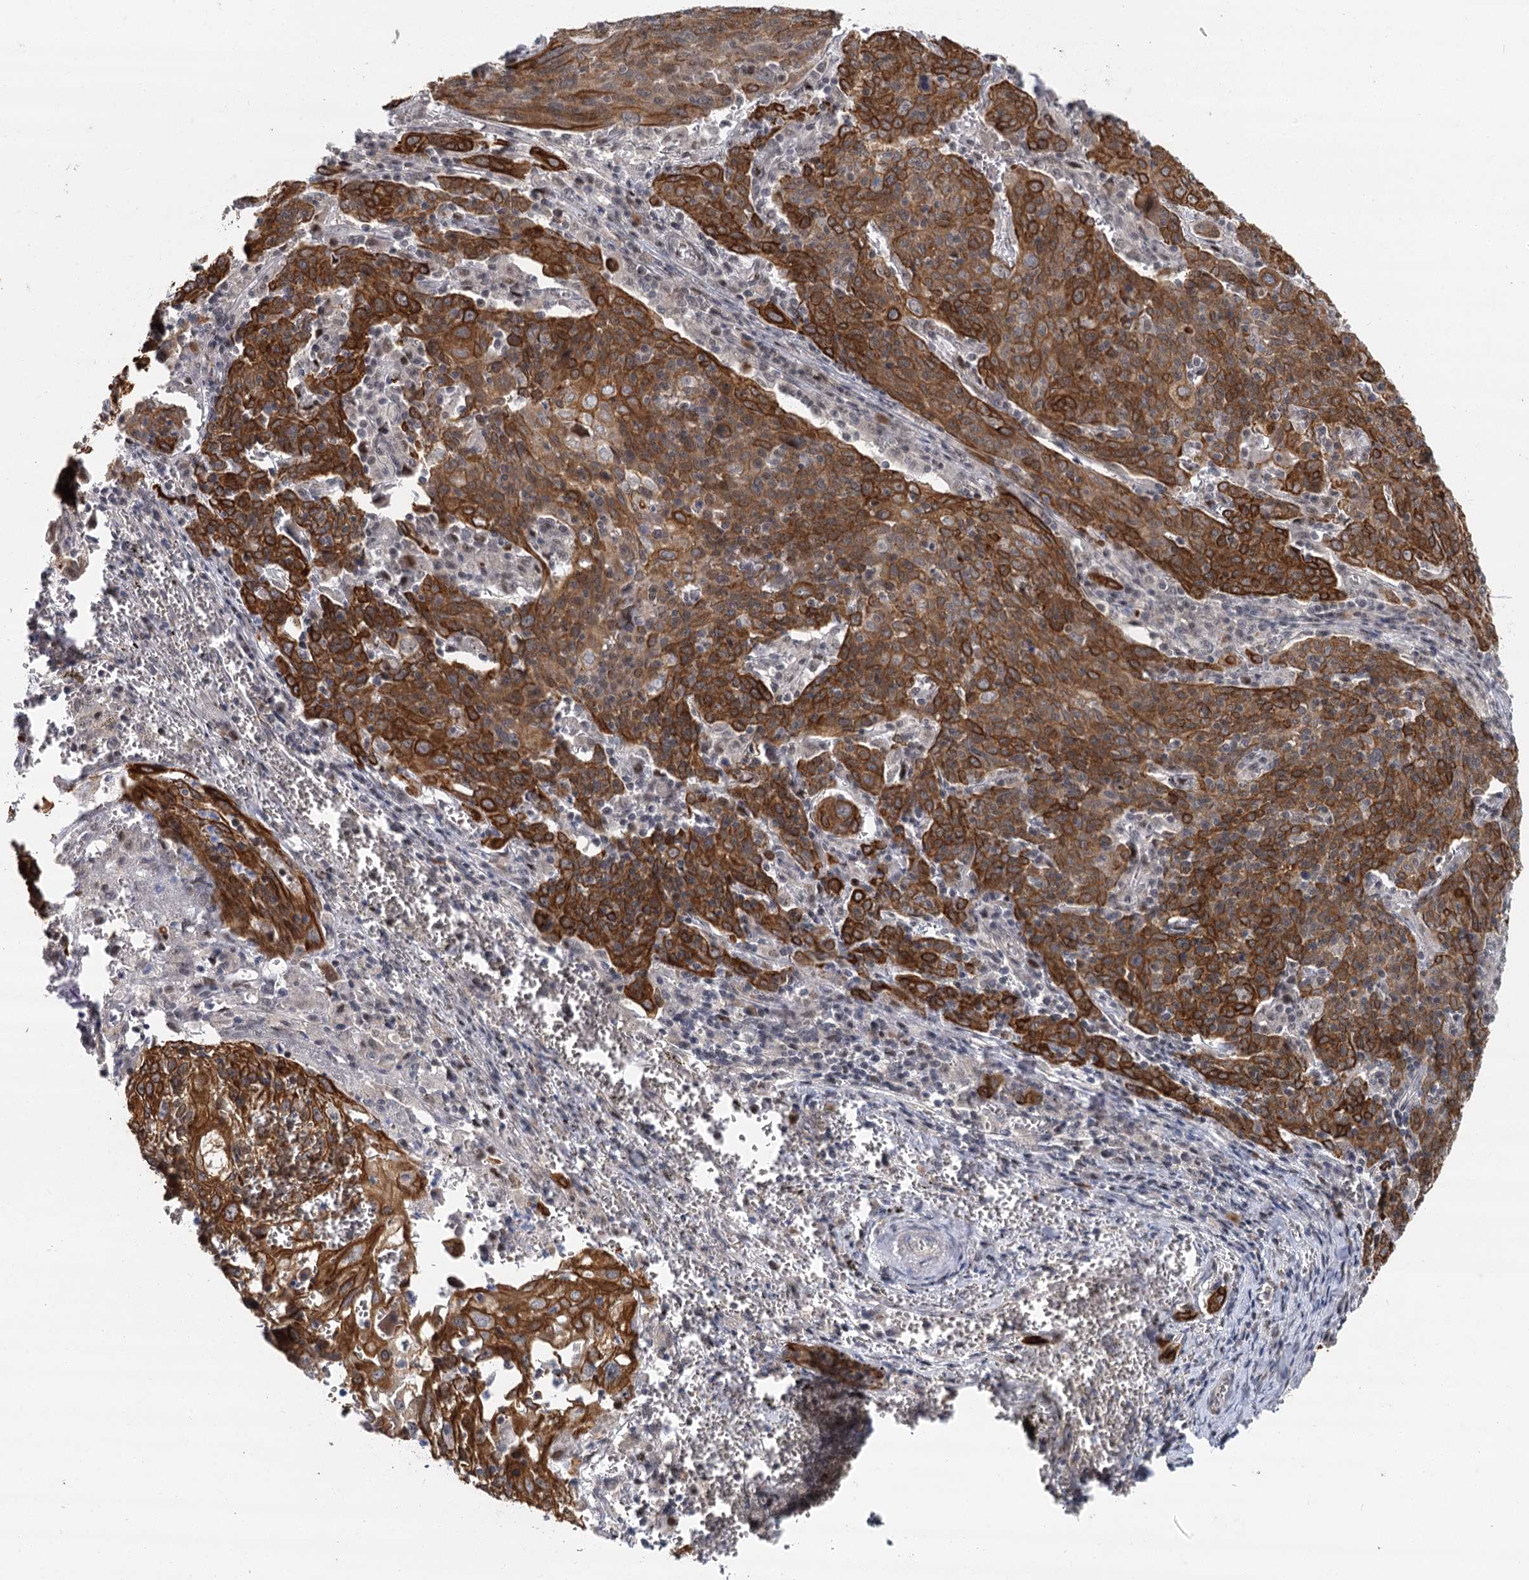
{"staining": {"intensity": "strong", "quantity": ">75%", "location": "cytoplasmic/membranous"}, "tissue": "cervical cancer", "cell_type": "Tumor cells", "image_type": "cancer", "snomed": [{"axis": "morphology", "description": "Squamous cell carcinoma, NOS"}, {"axis": "topography", "description": "Cervix"}], "caption": "High-magnification brightfield microscopy of cervical squamous cell carcinoma stained with DAB (3,3'-diaminobenzidine) (brown) and counterstained with hematoxylin (blue). tumor cells exhibit strong cytoplasmic/membranous positivity is identified in about>75% of cells. (Brightfield microscopy of DAB IHC at high magnification).", "gene": "IL11RA", "patient": {"sex": "female", "age": 67}}